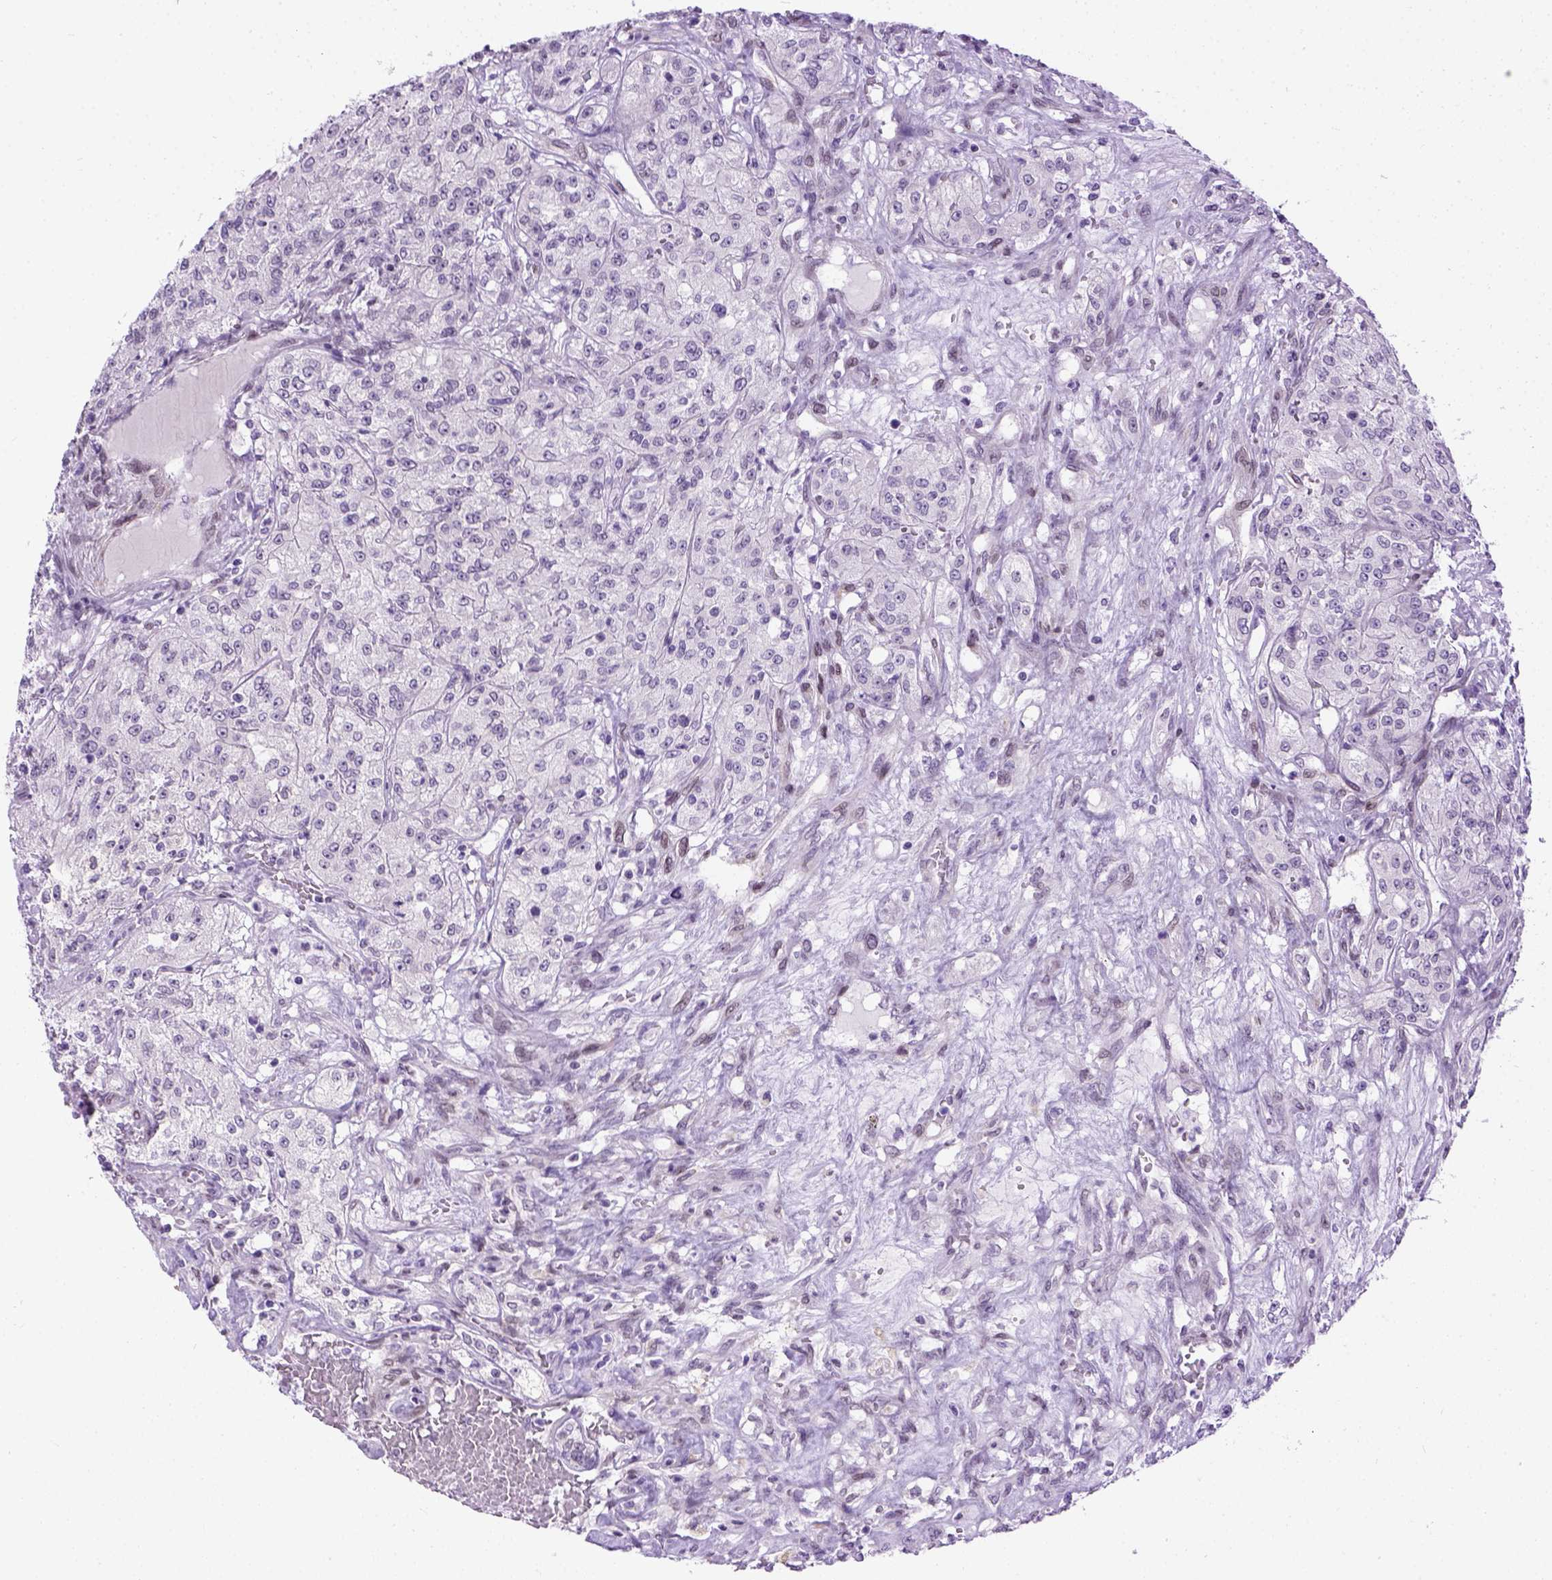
{"staining": {"intensity": "negative", "quantity": "none", "location": "none"}, "tissue": "renal cancer", "cell_type": "Tumor cells", "image_type": "cancer", "snomed": [{"axis": "morphology", "description": "Adenocarcinoma, NOS"}, {"axis": "topography", "description": "Kidney"}], "caption": "An immunohistochemistry (IHC) image of renal cancer is shown. There is no staining in tumor cells of renal cancer.", "gene": "FAM184B", "patient": {"sex": "female", "age": 63}}